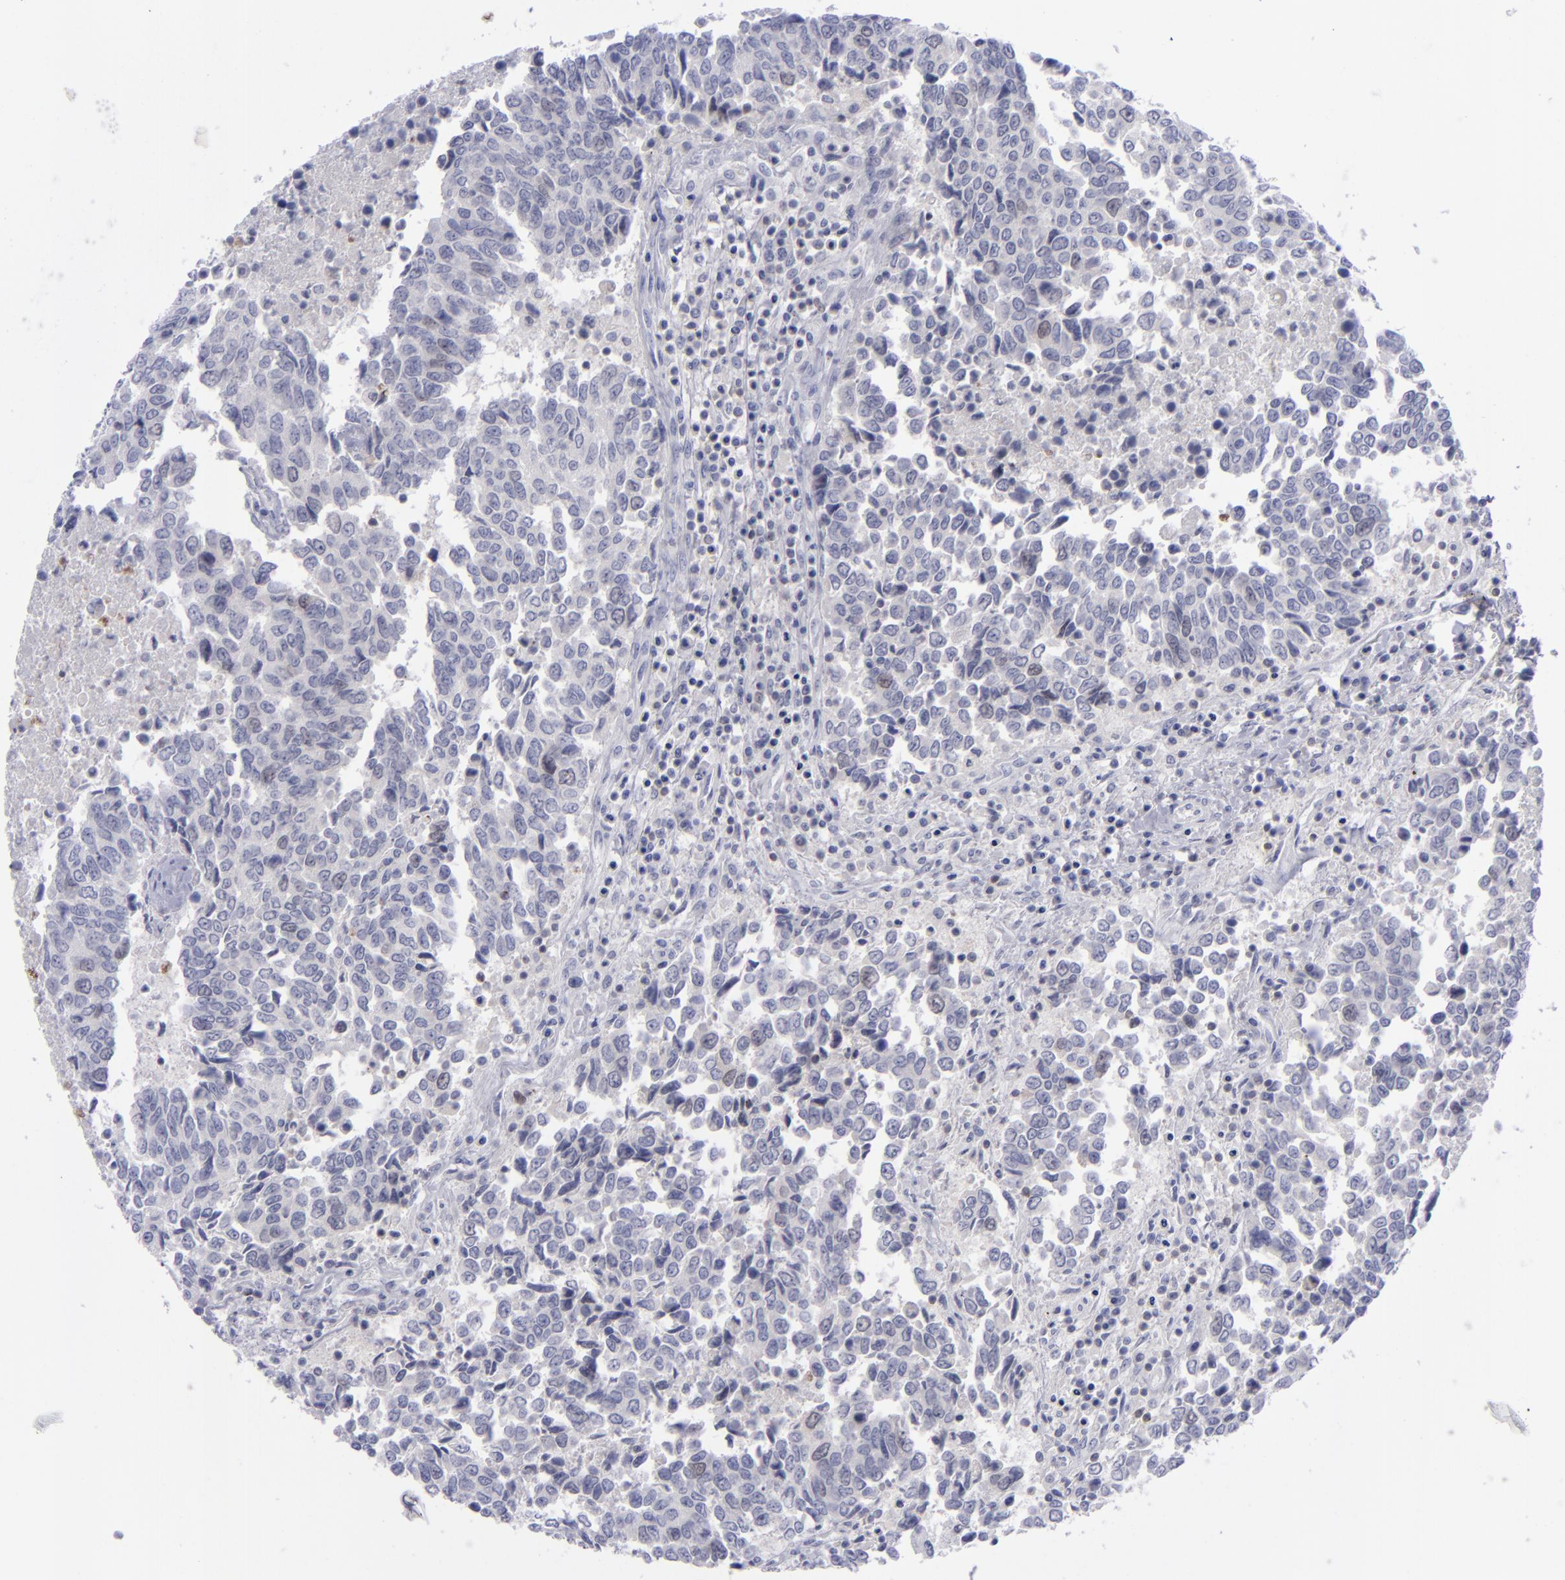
{"staining": {"intensity": "weak", "quantity": "<25%", "location": "nuclear"}, "tissue": "urothelial cancer", "cell_type": "Tumor cells", "image_type": "cancer", "snomed": [{"axis": "morphology", "description": "Urothelial carcinoma, High grade"}, {"axis": "topography", "description": "Urinary bladder"}], "caption": "High-grade urothelial carcinoma was stained to show a protein in brown. There is no significant staining in tumor cells. (DAB immunohistochemistry (IHC) visualized using brightfield microscopy, high magnification).", "gene": "AURKA", "patient": {"sex": "male", "age": 86}}